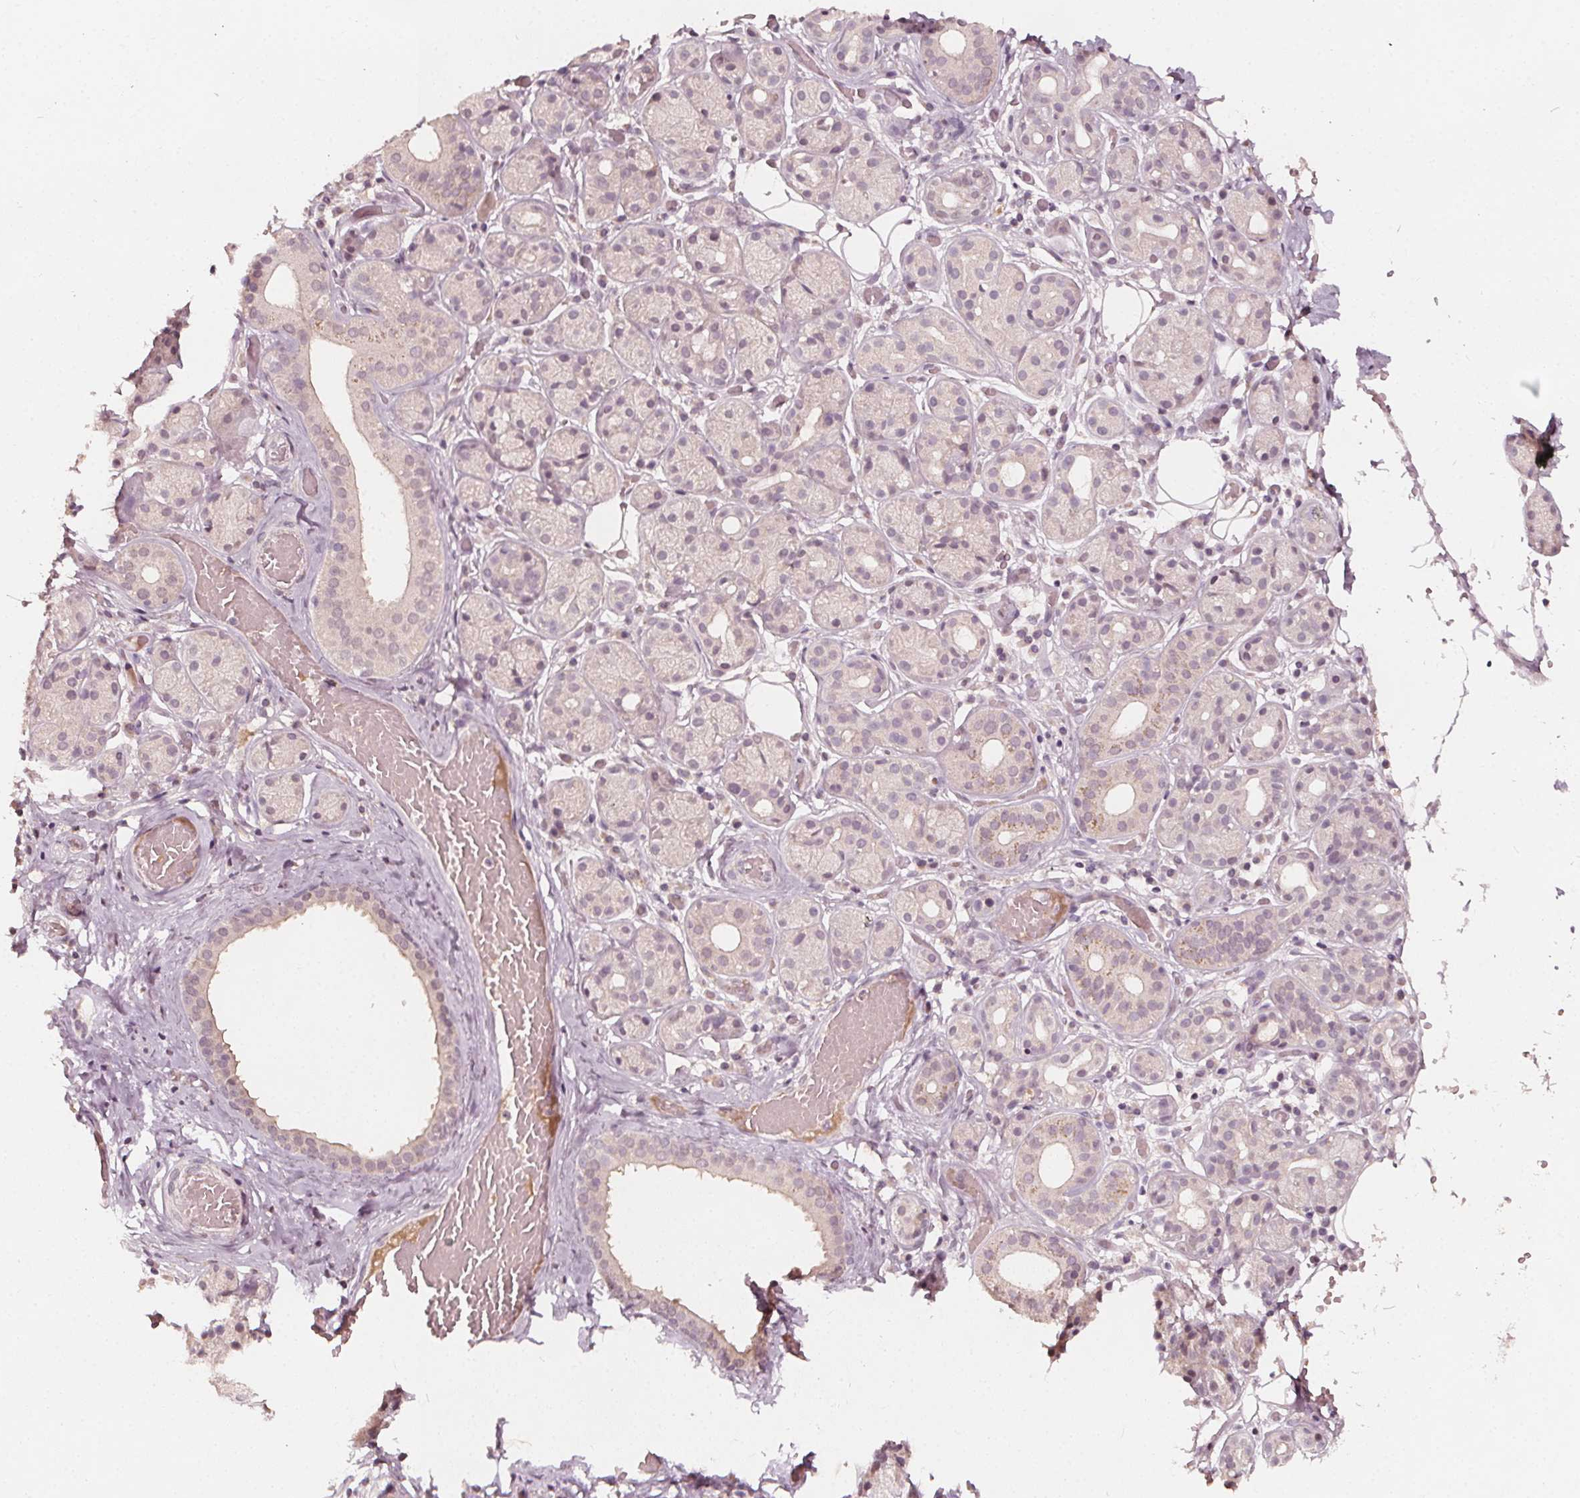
{"staining": {"intensity": "weak", "quantity": "<25%", "location": "cytoplasmic/membranous"}, "tissue": "salivary gland", "cell_type": "Glandular cells", "image_type": "normal", "snomed": [{"axis": "morphology", "description": "Normal tissue, NOS"}, {"axis": "topography", "description": "Salivary gland"}, {"axis": "topography", "description": "Peripheral nerve tissue"}], "caption": "IHC image of unremarkable salivary gland: human salivary gland stained with DAB reveals no significant protein positivity in glandular cells.", "gene": "NPC1L1", "patient": {"sex": "male", "age": 71}}